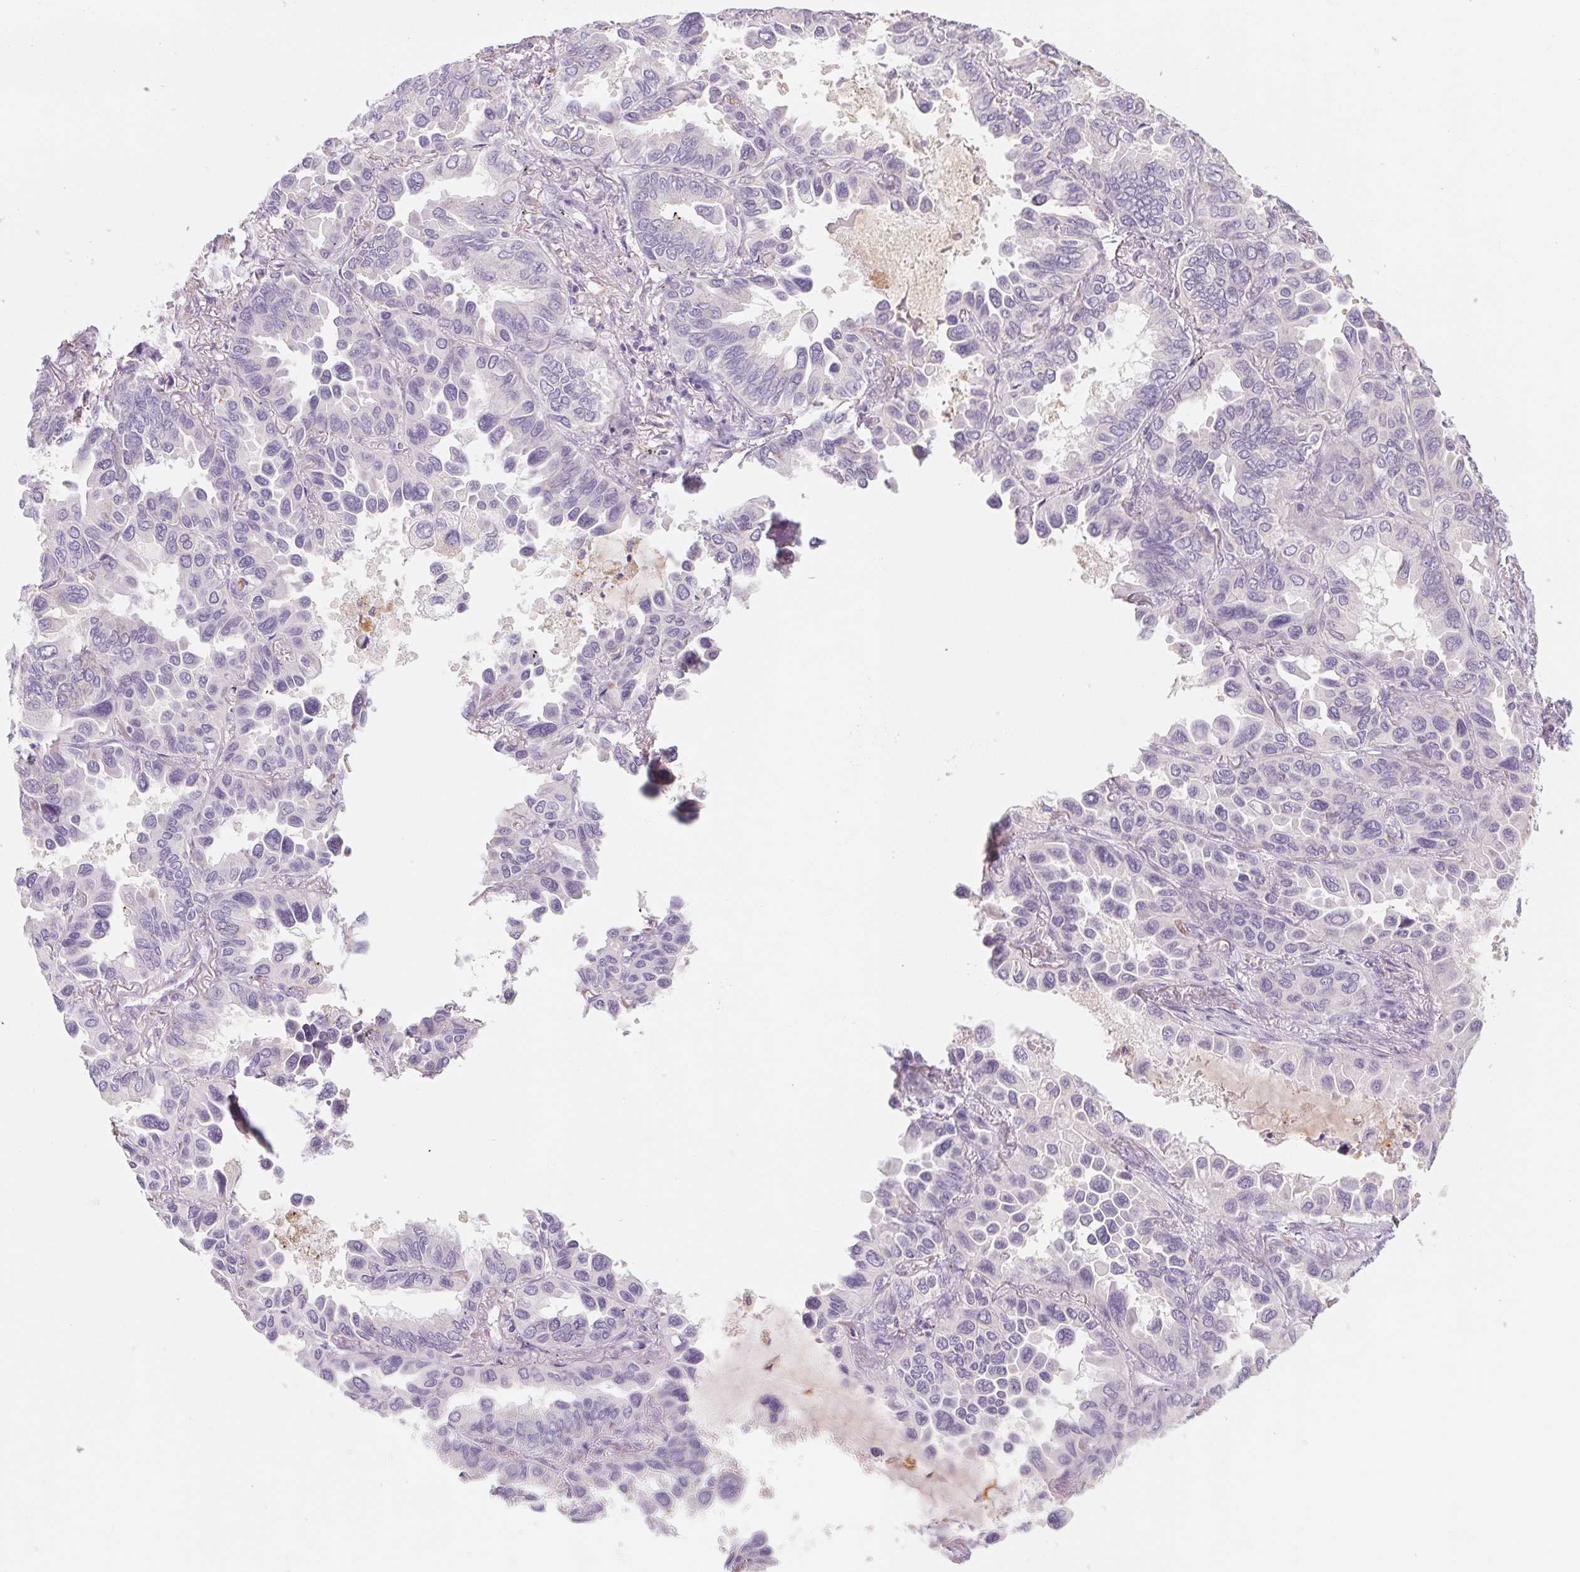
{"staining": {"intensity": "negative", "quantity": "none", "location": "none"}, "tissue": "lung cancer", "cell_type": "Tumor cells", "image_type": "cancer", "snomed": [{"axis": "morphology", "description": "Adenocarcinoma, NOS"}, {"axis": "topography", "description": "Lung"}], "caption": "Image shows no protein staining in tumor cells of lung cancer (adenocarcinoma) tissue.", "gene": "POU1F1", "patient": {"sex": "male", "age": 64}}